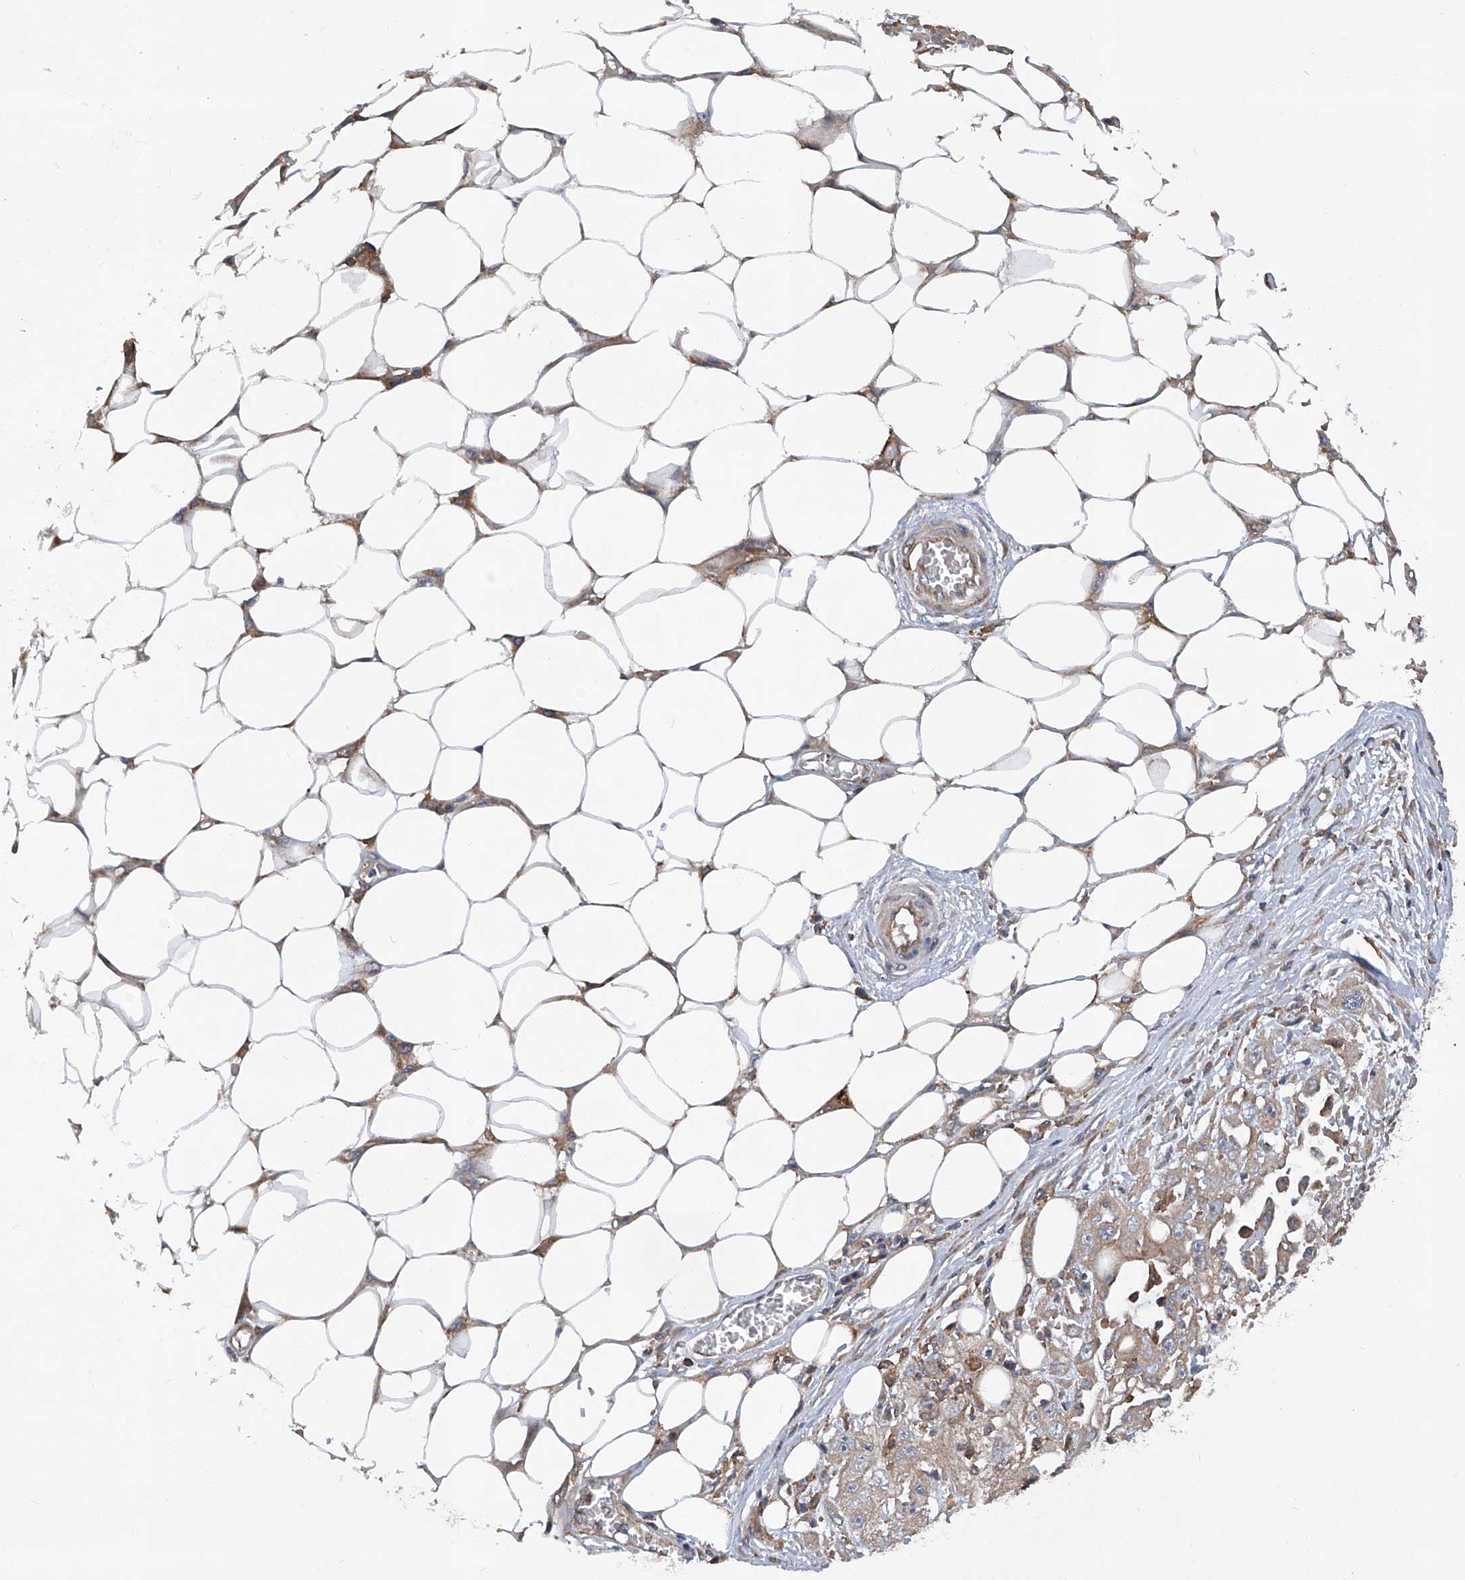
{"staining": {"intensity": "weak", "quantity": ">75%", "location": "cytoplasmic/membranous"}, "tissue": "skin cancer", "cell_type": "Tumor cells", "image_type": "cancer", "snomed": [{"axis": "morphology", "description": "Squamous cell carcinoma, NOS"}, {"axis": "morphology", "description": "Squamous cell carcinoma, metastatic, NOS"}, {"axis": "topography", "description": "Skin"}, {"axis": "topography", "description": "Lymph node"}], "caption": "Skin cancer stained with IHC shows weak cytoplasmic/membranous staining in approximately >75% of tumor cells. (Stains: DAB (3,3'-diaminobenzidine) in brown, nuclei in blue, Microscopy: brightfield microscopy at high magnification).", "gene": "SMAP1", "patient": {"sex": "male", "age": 75}}